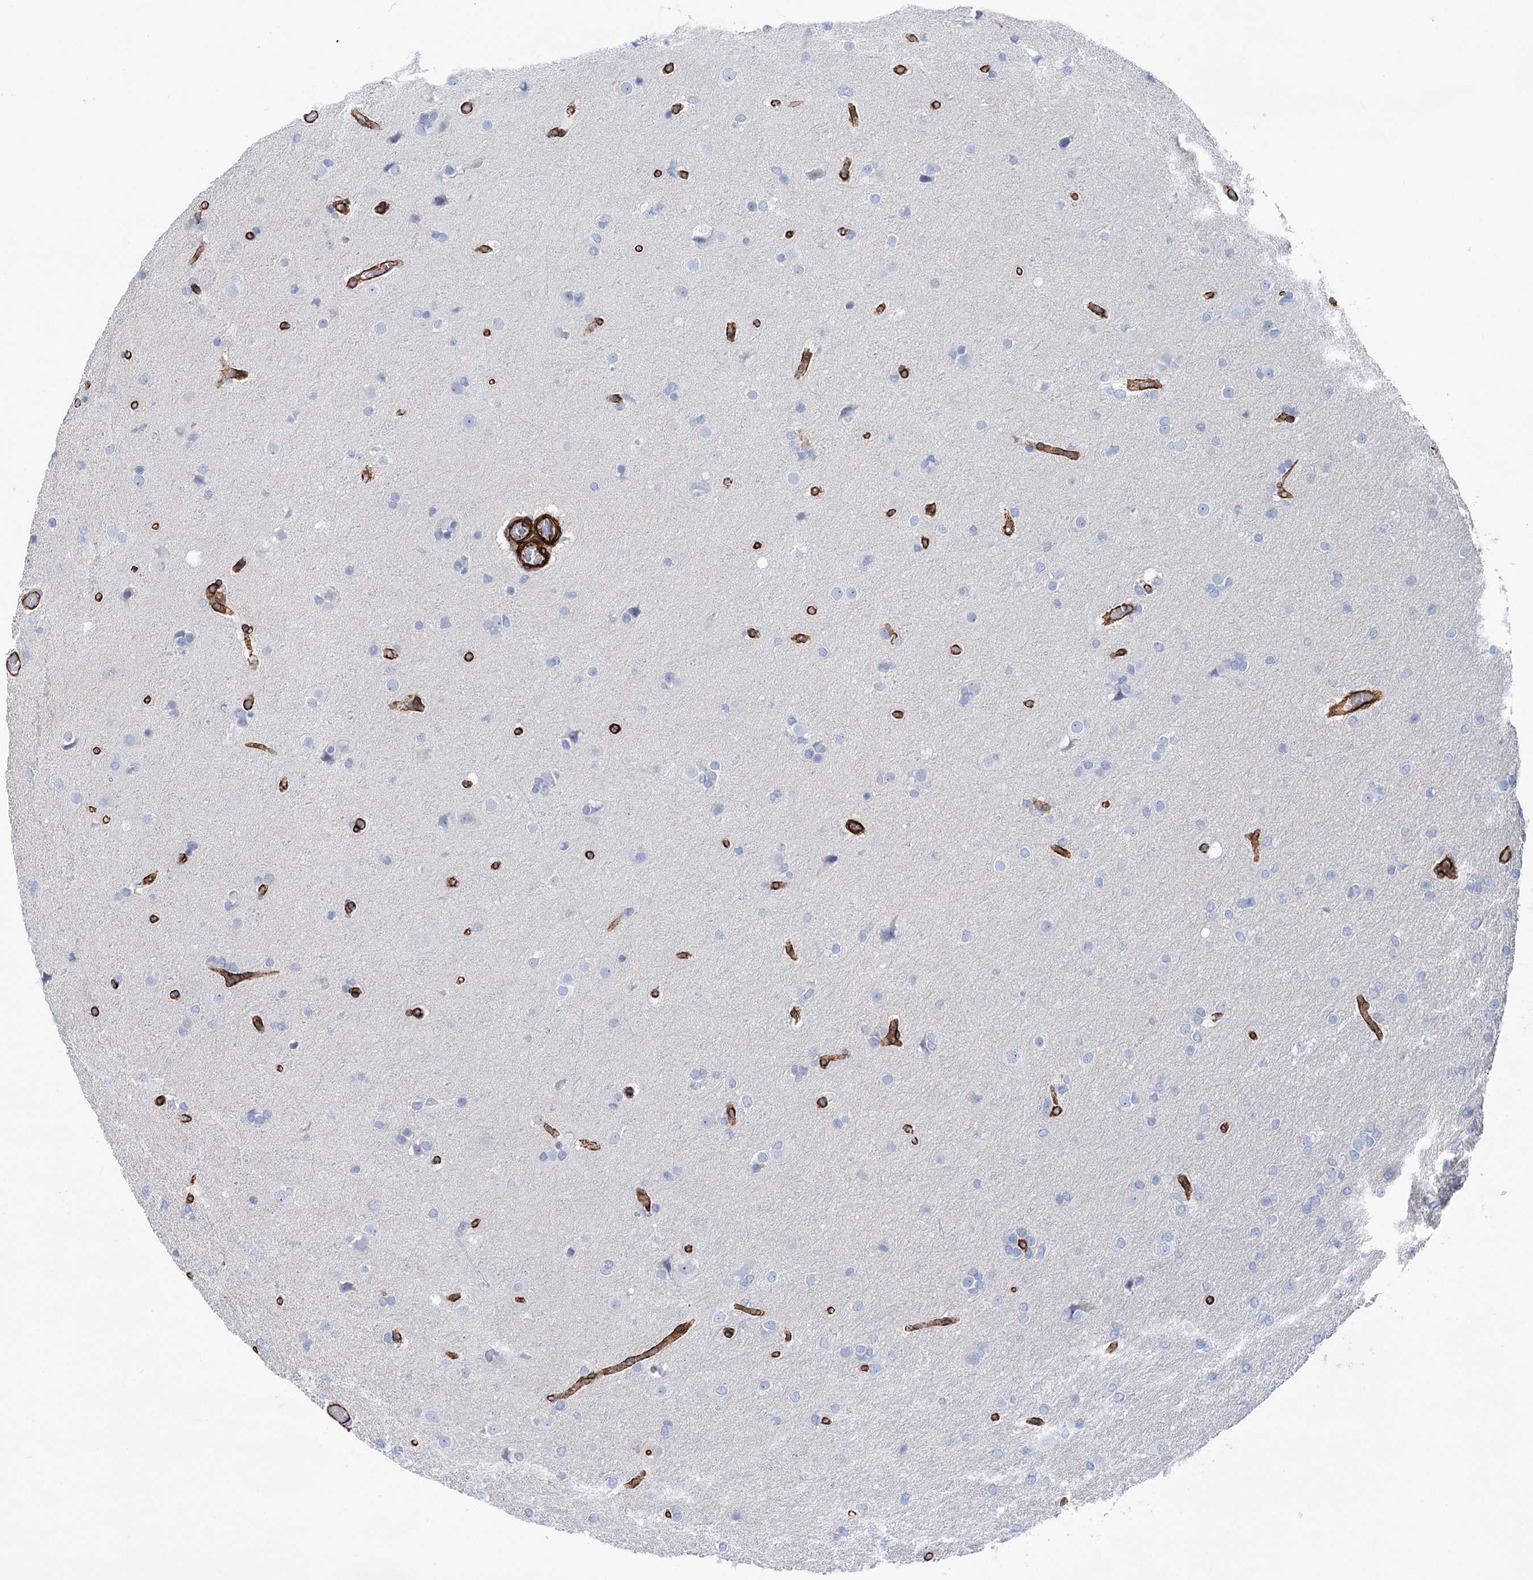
{"staining": {"intensity": "negative", "quantity": "none", "location": "none"}, "tissue": "glioma", "cell_type": "Tumor cells", "image_type": "cancer", "snomed": [{"axis": "morphology", "description": "Glioma, malignant, High grade"}, {"axis": "topography", "description": "Cerebral cortex"}], "caption": "Human glioma stained for a protein using immunohistochemistry (IHC) displays no staining in tumor cells.", "gene": "IQSEC1", "patient": {"sex": "female", "age": 36}}